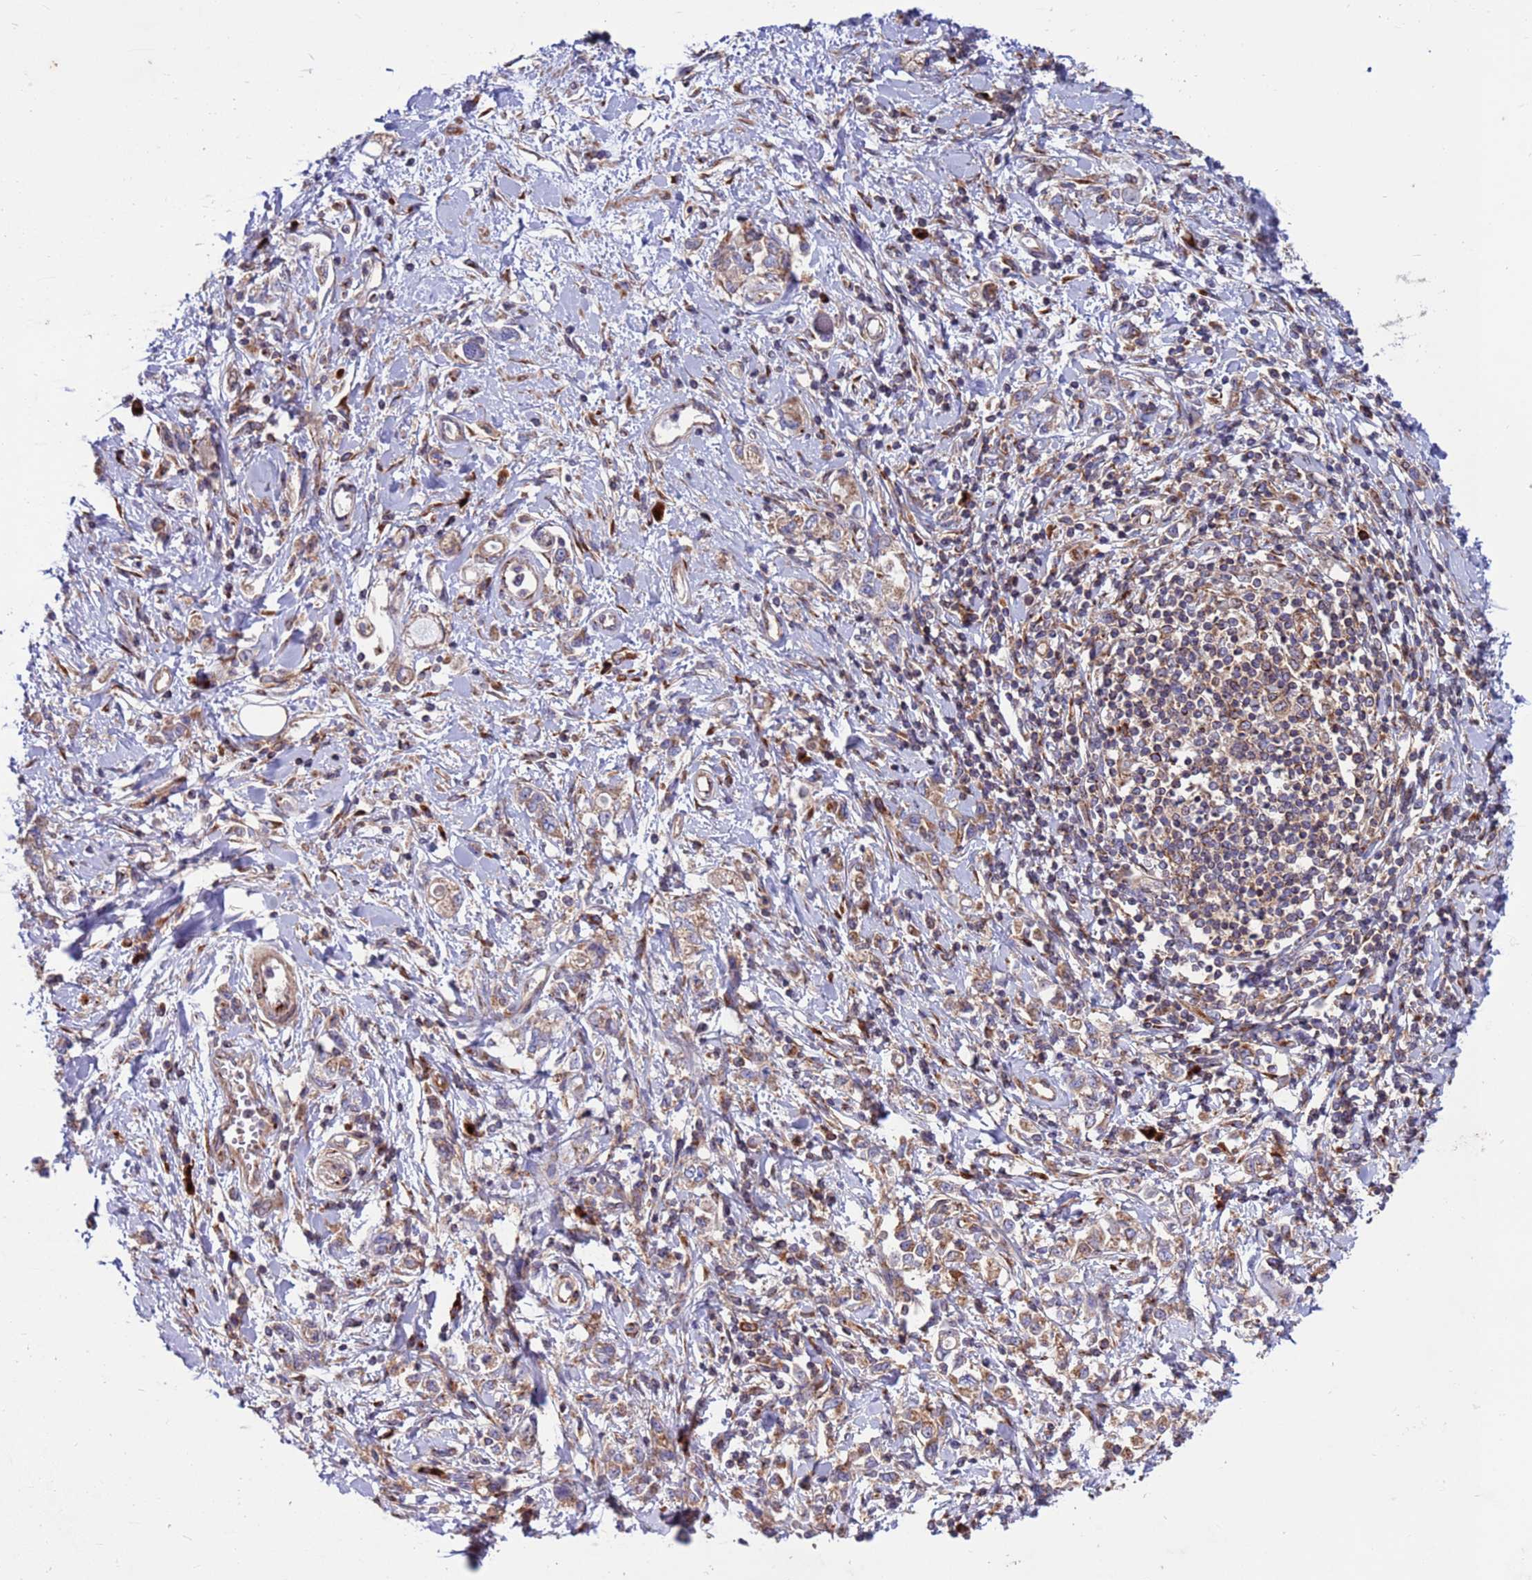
{"staining": {"intensity": "moderate", "quantity": ">75%", "location": "cytoplasmic/membranous"}, "tissue": "stomach cancer", "cell_type": "Tumor cells", "image_type": "cancer", "snomed": [{"axis": "morphology", "description": "Adenocarcinoma, NOS"}, {"axis": "topography", "description": "Stomach"}], "caption": "IHC staining of stomach cancer (adenocarcinoma), which displays medium levels of moderate cytoplasmic/membranous expression in about >75% of tumor cells indicating moderate cytoplasmic/membranous protein expression. The staining was performed using DAB (3,3'-diaminobenzidine) (brown) for protein detection and nuclei were counterstained in hematoxylin (blue).", "gene": "ZC3HAV1", "patient": {"sex": "female", "age": 76}}